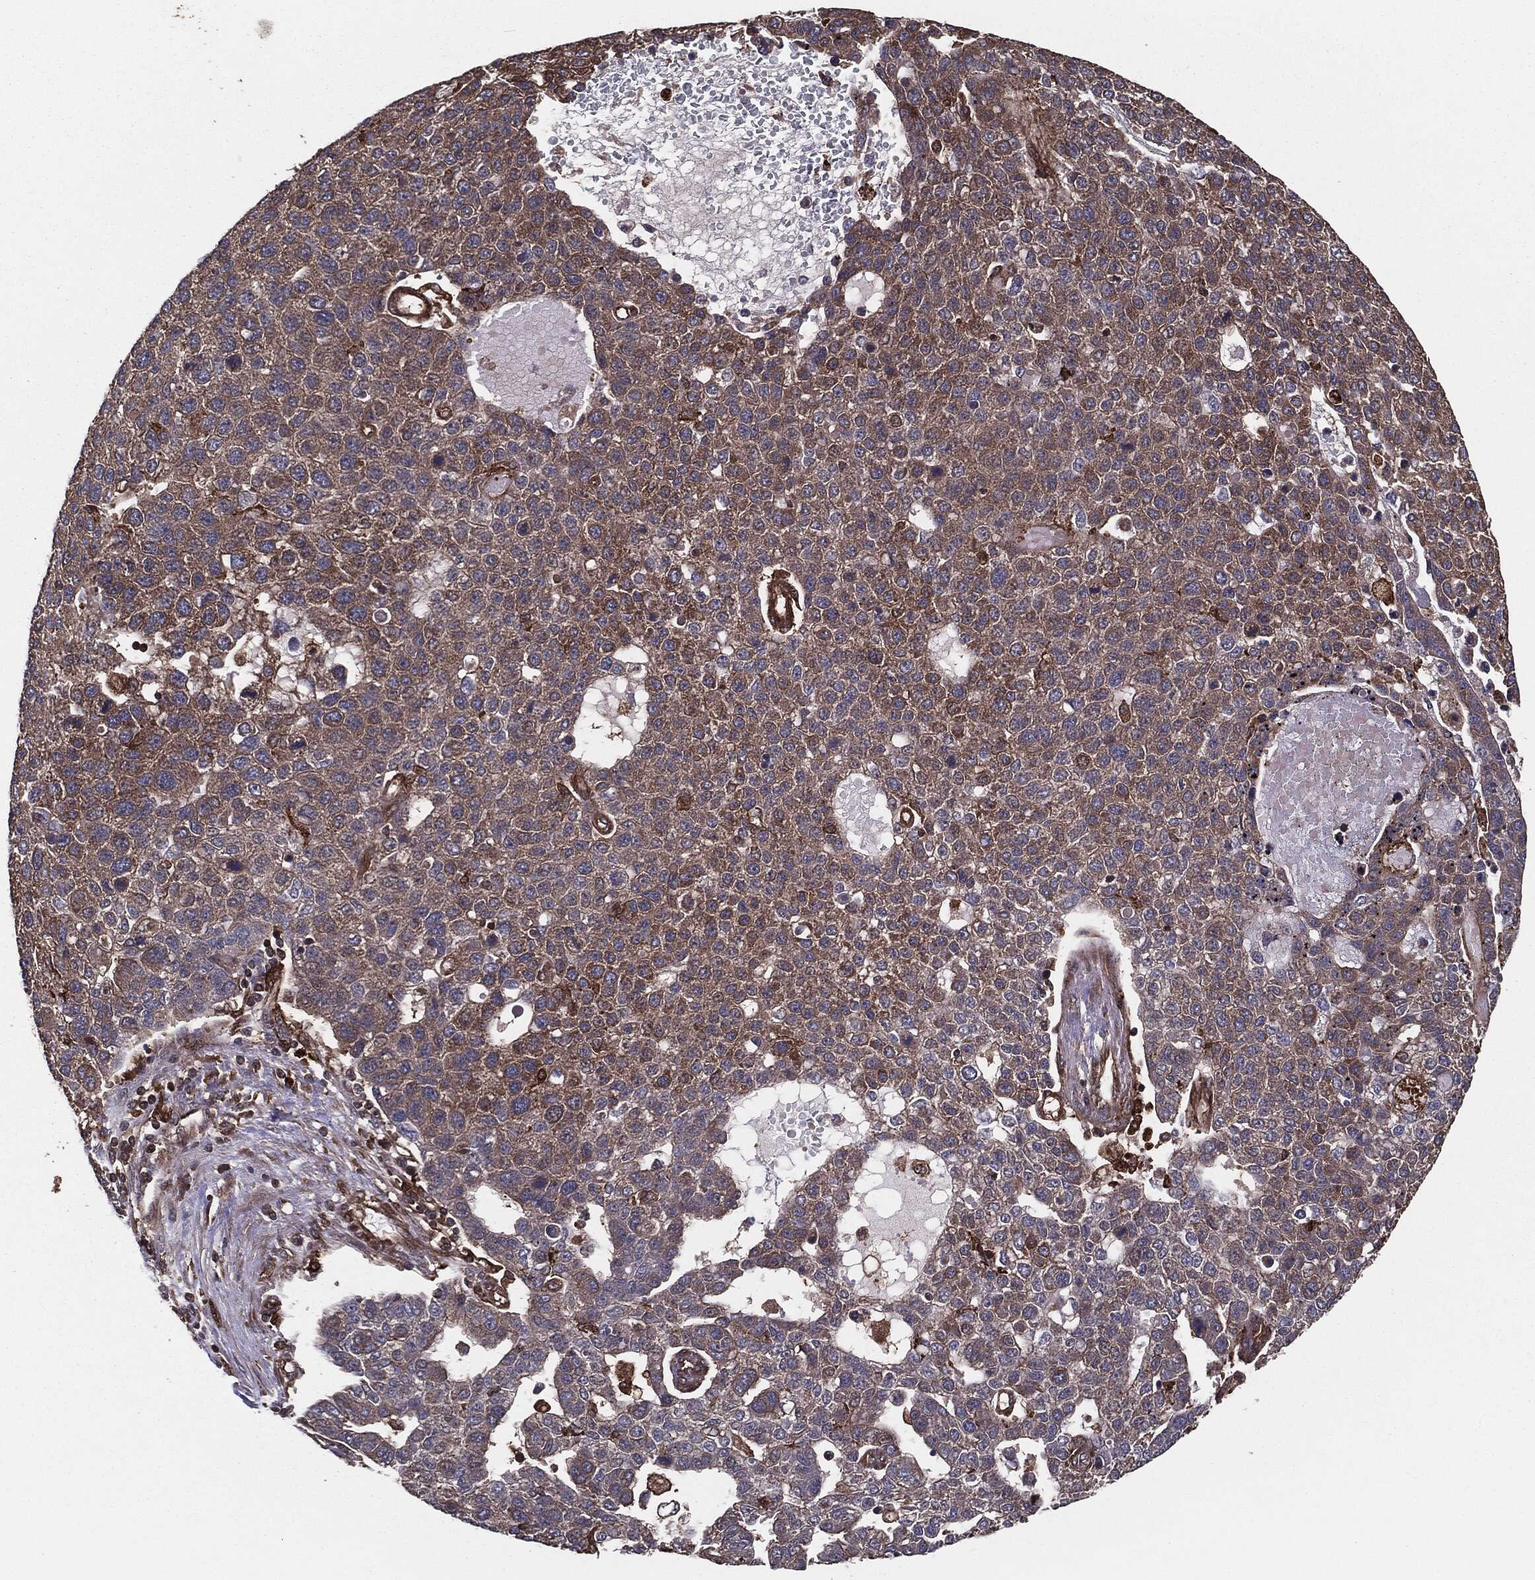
{"staining": {"intensity": "moderate", "quantity": "25%-75%", "location": "cytoplasmic/membranous"}, "tissue": "pancreatic cancer", "cell_type": "Tumor cells", "image_type": "cancer", "snomed": [{"axis": "morphology", "description": "Adenocarcinoma, NOS"}, {"axis": "topography", "description": "Pancreas"}], "caption": "This image shows immunohistochemistry (IHC) staining of human adenocarcinoma (pancreatic), with medium moderate cytoplasmic/membranous staining in about 25%-75% of tumor cells.", "gene": "RAP1GDS1", "patient": {"sex": "female", "age": 61}}